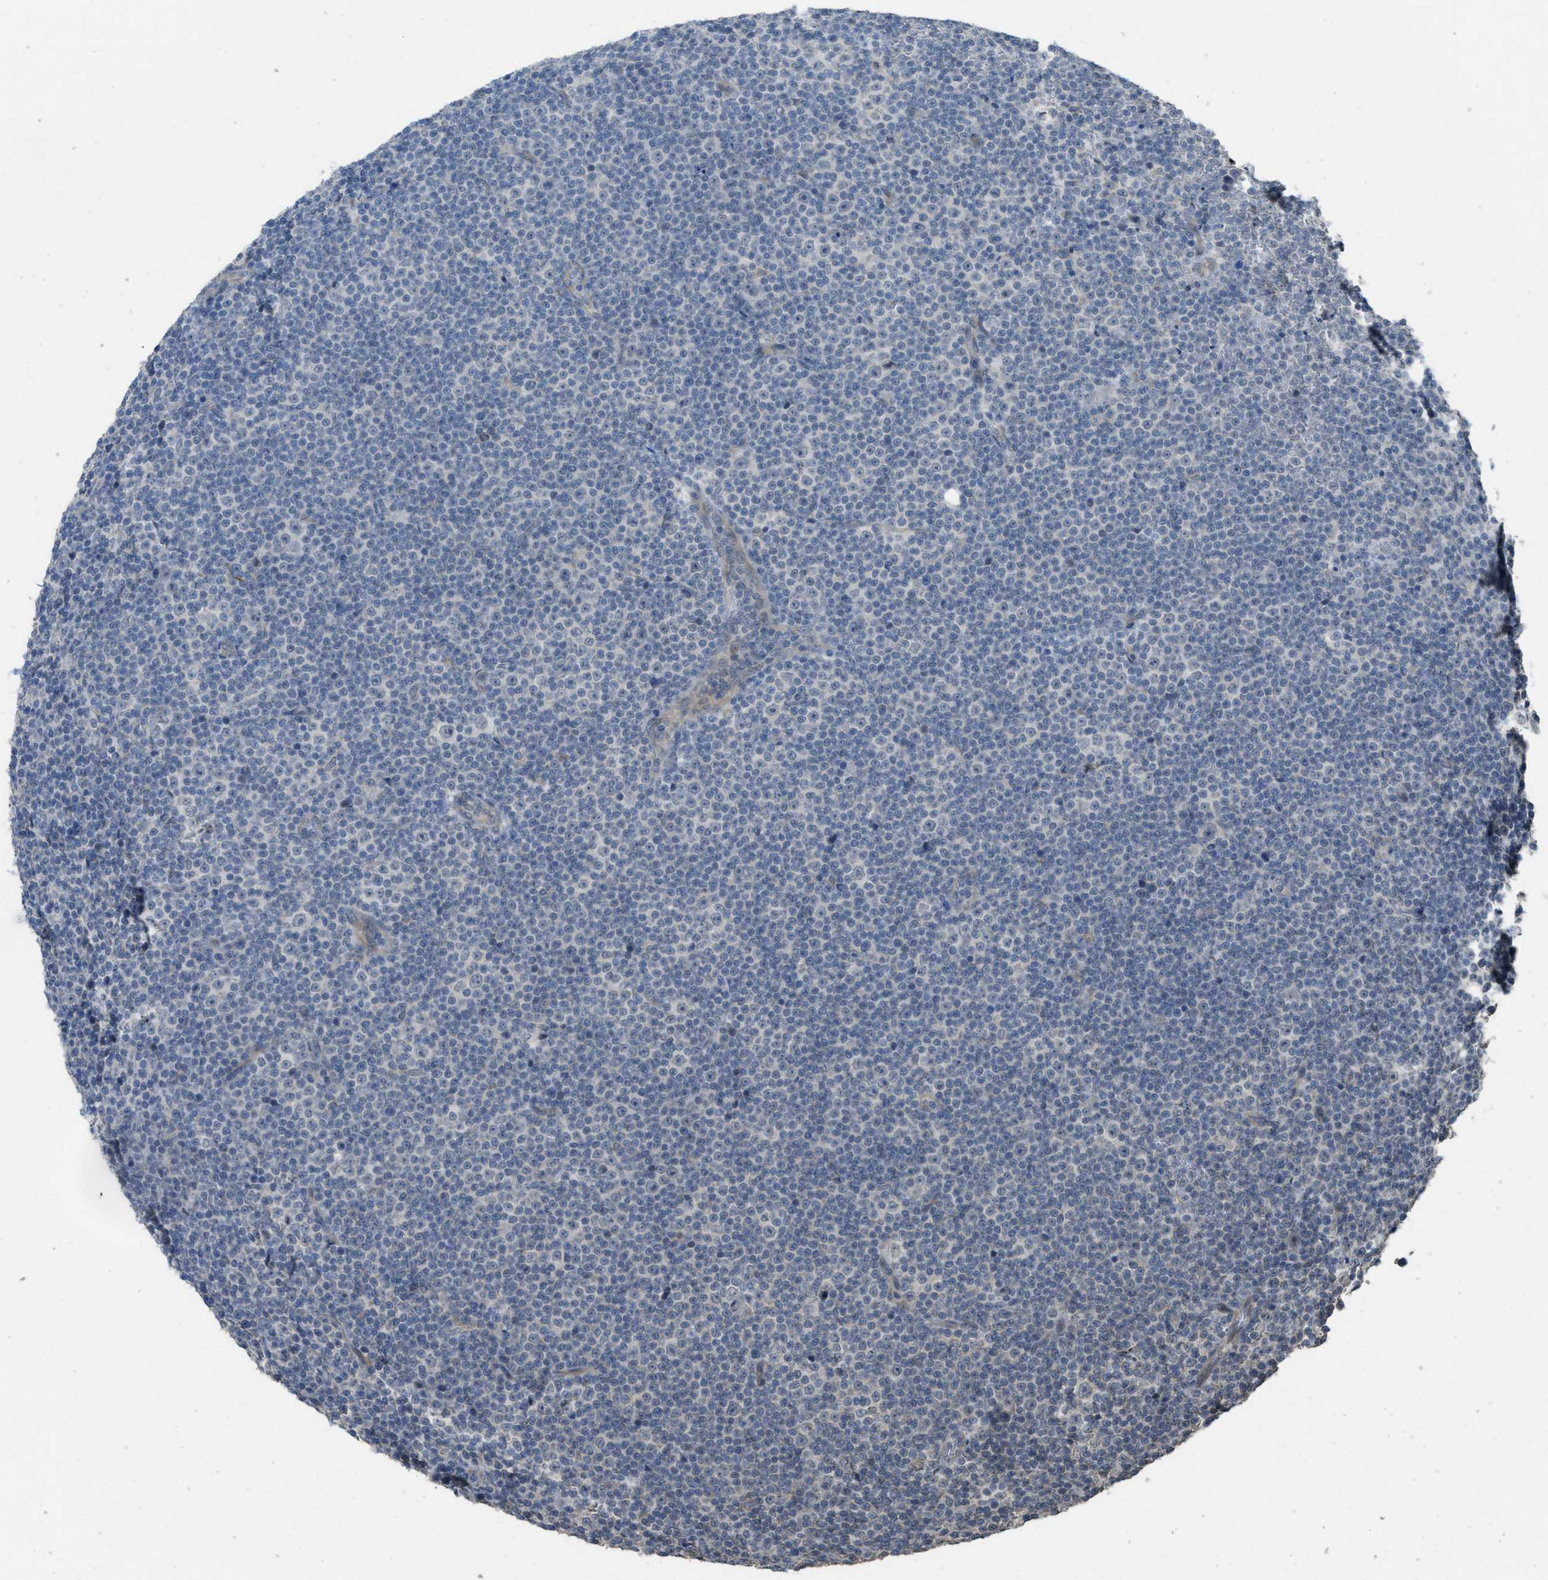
{"staining": {"intensity": "negative", "quantity": "none", "location": "none"}, "tissue": "lymphoma", "cell_type": "Tumor cells", "image_type": "cancer", "snomed": [{"axis": "morphology", "description": "Malignant lymphoma, non-Hodgkin's type, Low grade"}, {"axis": "topography", "description": "Lymph node"}], "caption": "Immunohistochemistry image of neoplastic tissue: lymphoma stained with DAB (3,3'-diaminobenzidine) demonstrates no significant protein staining in tumor cells.", "gene": "IGF2BP2", "patient": {"sex": "female", "age": 67}}